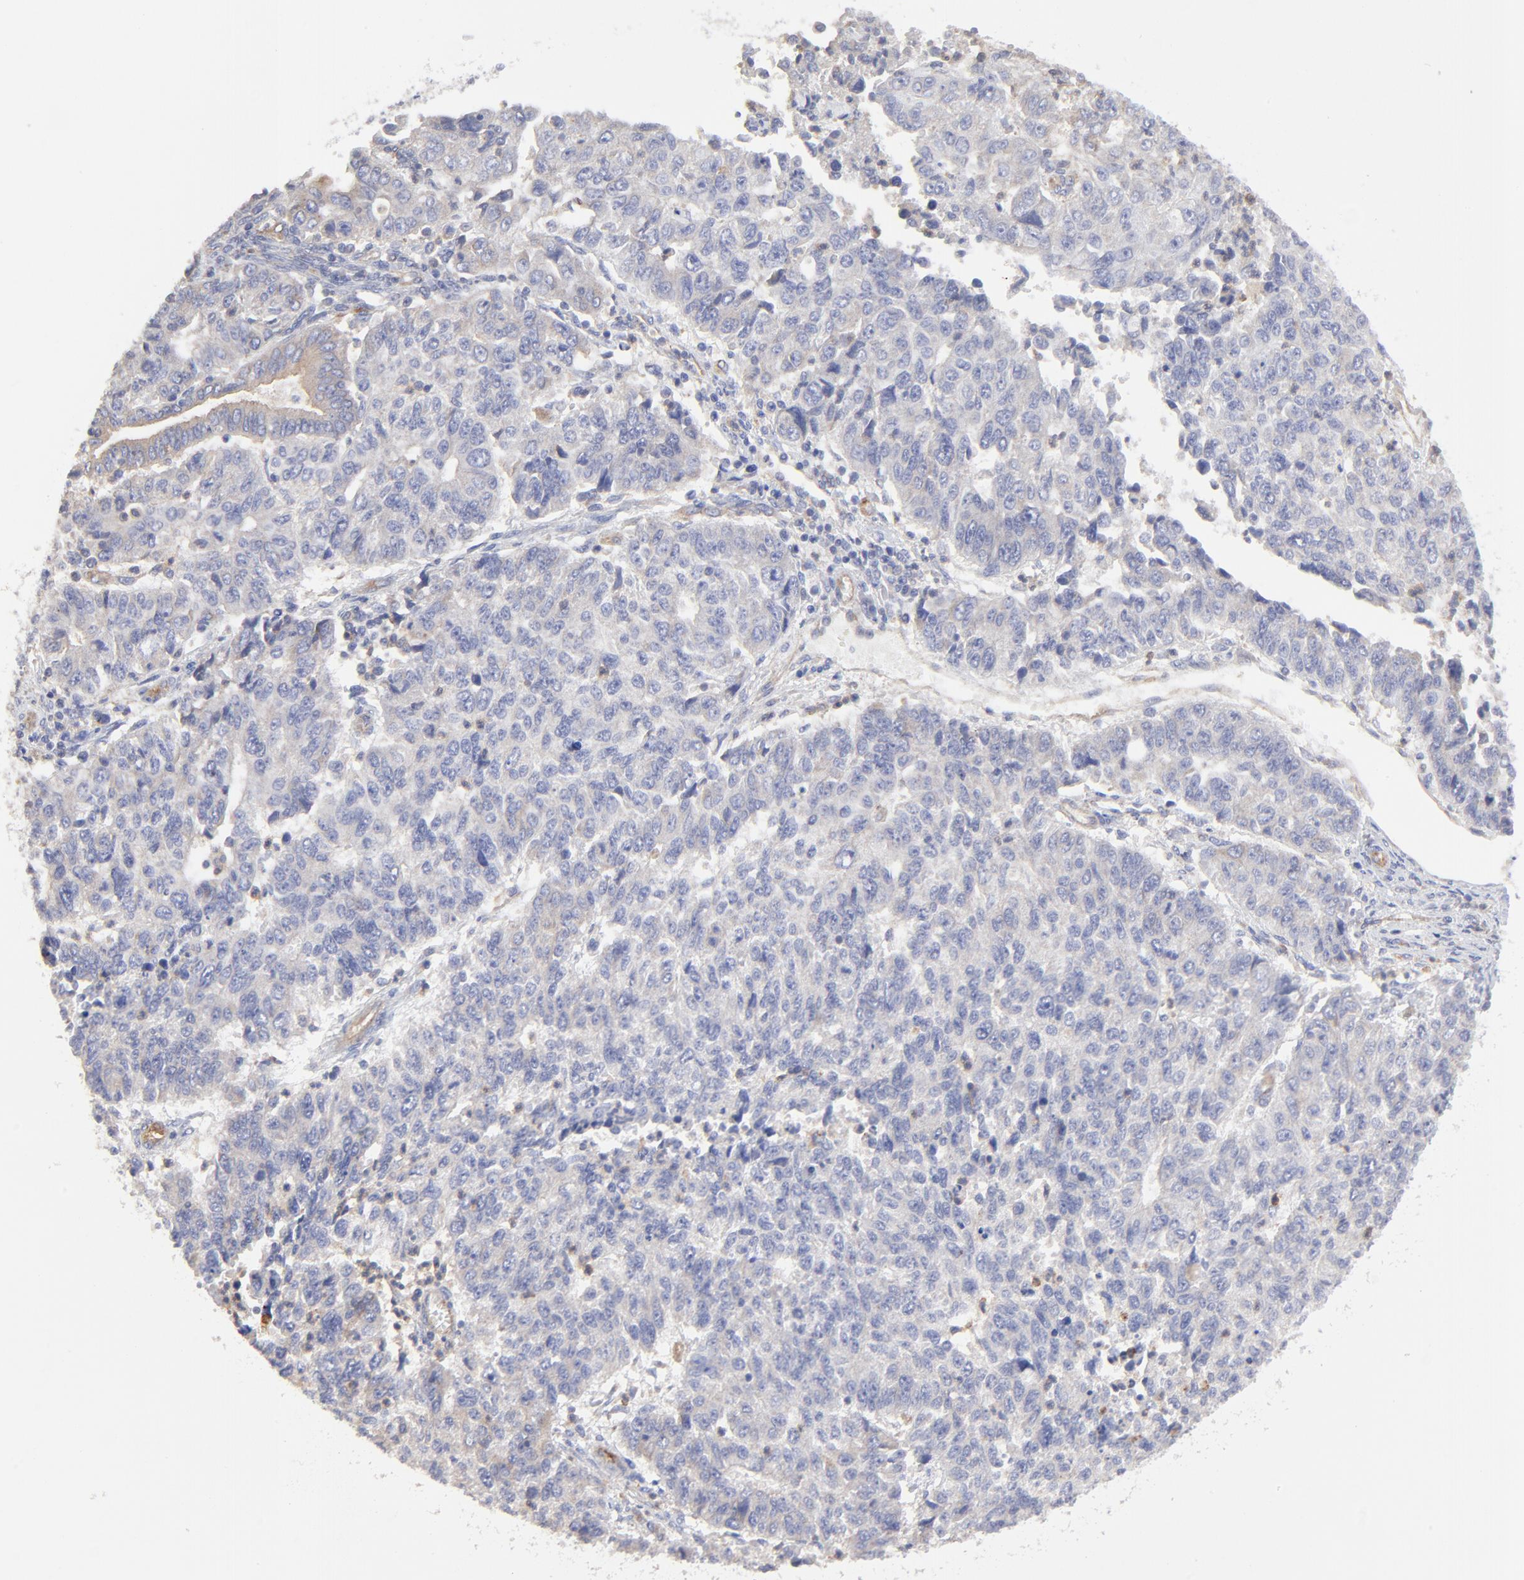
{"staining": {"intensity": "weak", "quantity": "<25%", "location": "cytoplasmic/membranous"}, "tissue": "endometrial cancer", "cell_type": "Tumor cells", "image_type": "cancer", "snomed": [{"axis": "morphology", "description": "Adenocarcinoma, NOS"}, {"axis": "topography", "description": "Endometrium"}], "caption": "DAB (3,3'-diaminobenzidine) immunohistochemical staining of endometrial cancer (adenocarcinoma) exhibits no significant positivity in tumor cells.", "gene": "SULF2", "patient": {"sex": "female", "age": 42}}